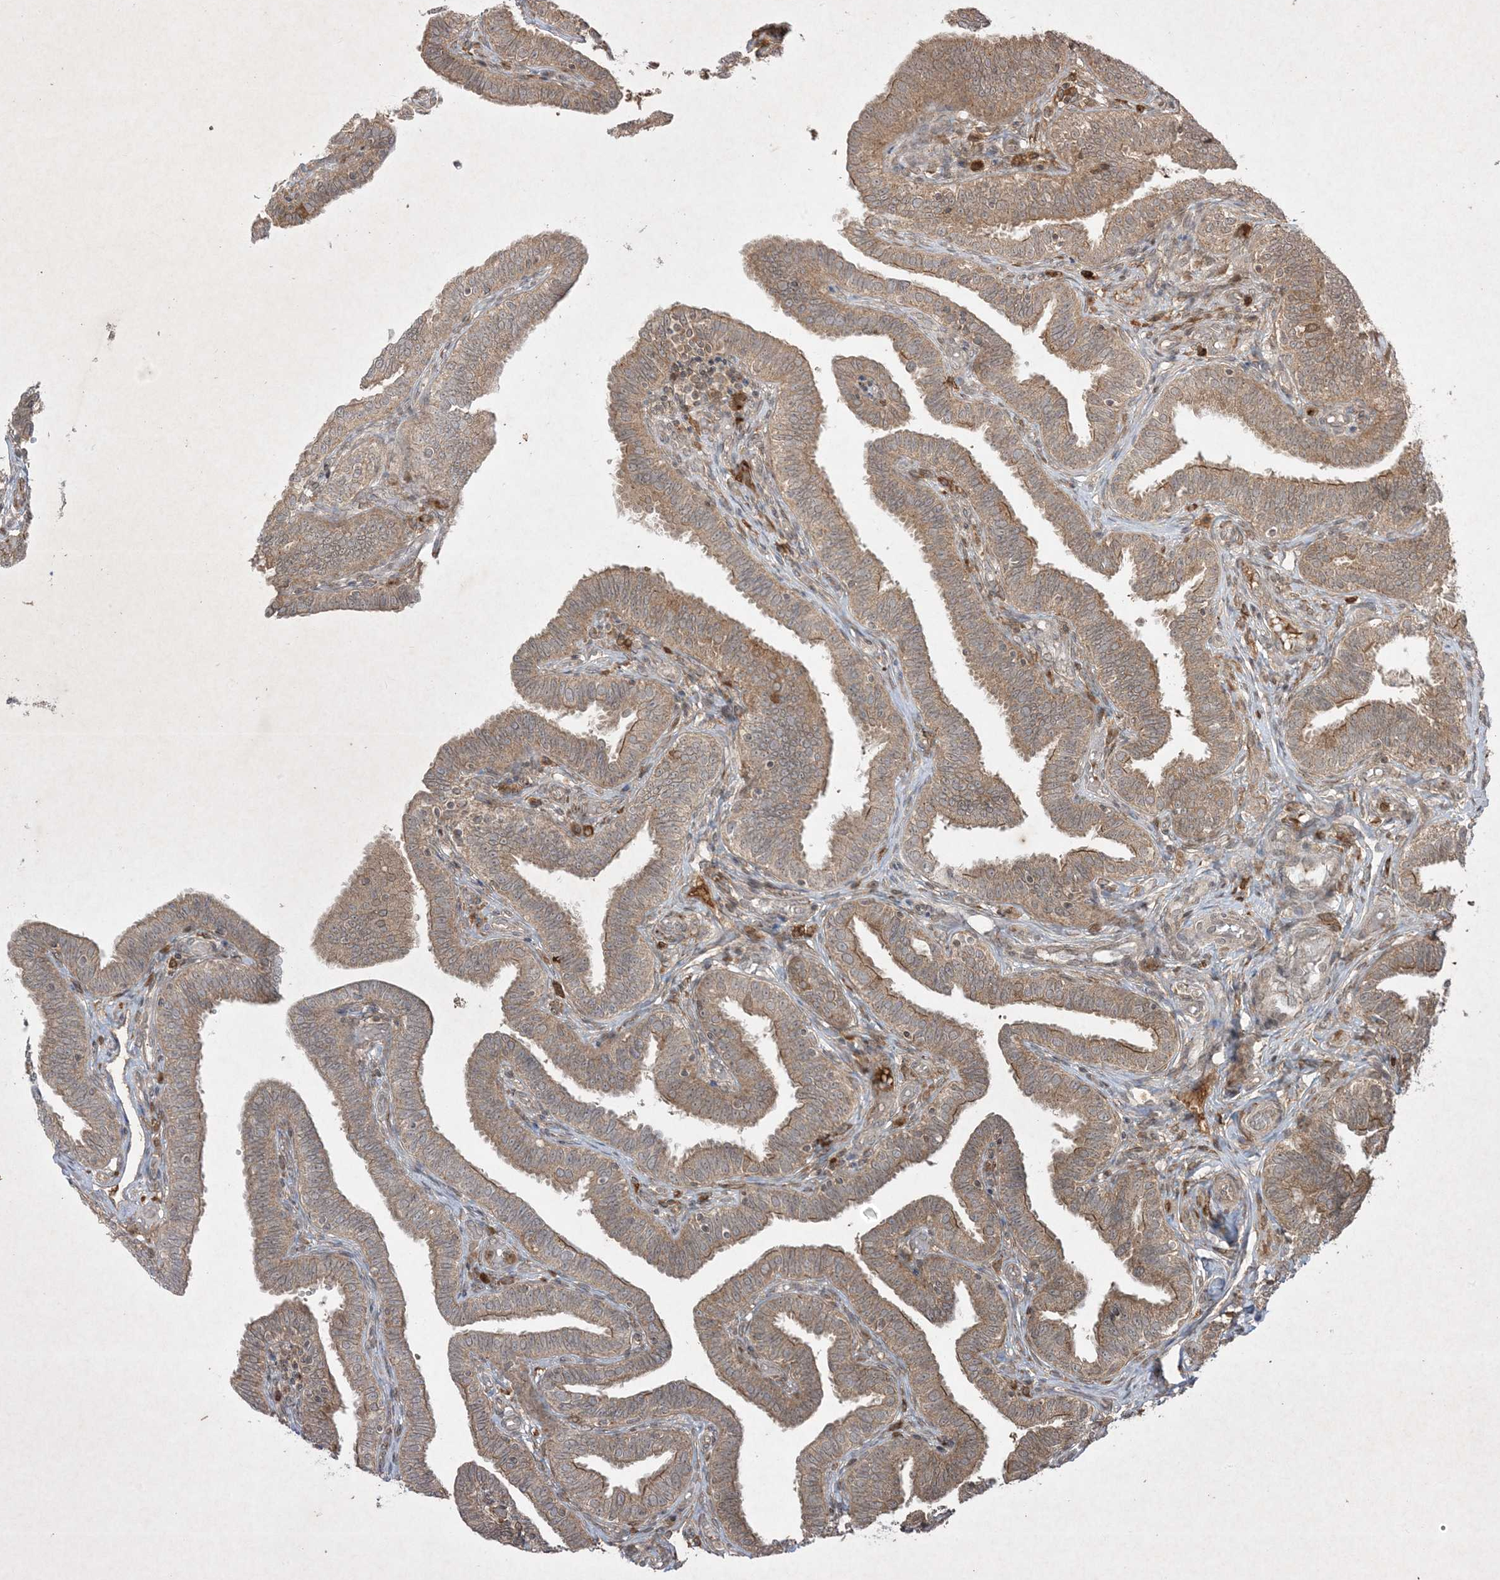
{"staining": {"intensity": "moderate", "quantity": "25%-75%", "location": "cytoplasmic/membranous"}, "tissue": "fallopian tube", "cell_type": "Glandular cells", "image_type": "normal", "snomed": [{"axis": "morphology", "description": "Normal tissue, NOS"}, {"axis": "topography", "description": "Fallopian tube"}], "caption": "This histopathology image demonstrates normal fallopian tube stained with immunohistochemistry to label a protein in brown. The cytoplasmic/membranous of glandular cells show moderate positivity for the protein. Nuclei are counter-stained blue.", "gene": "PTK6", "patient": {"sex": "female", "age": 39}}